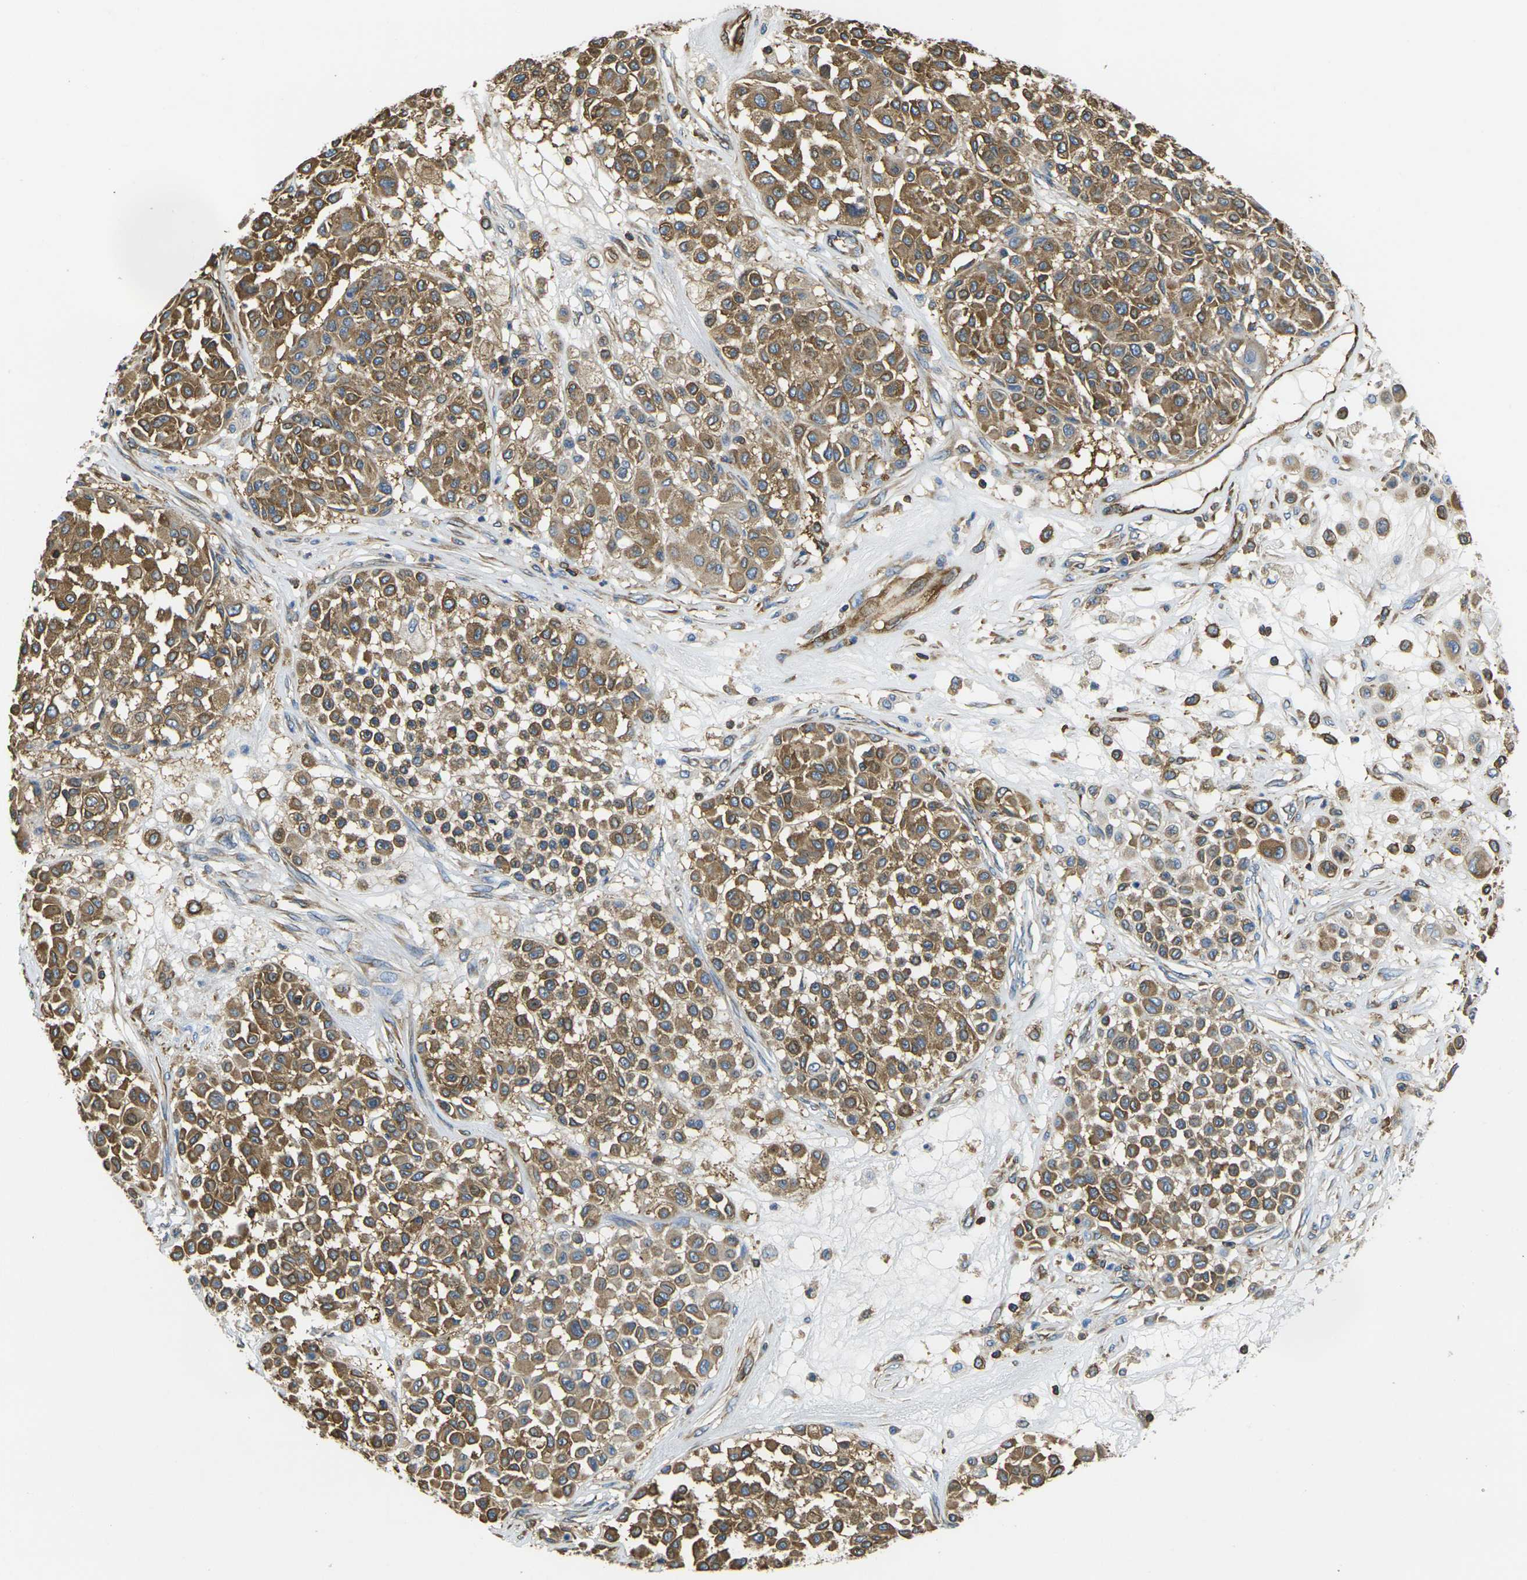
{"staining": {"intensity": "moderate", "quantity": ">75%", "location": "cytoplasmic/membranous"}, "tissue": "melanoma", "cell_type": "Tumor cells", "image_type": "cancer", "snomed": [{"axis": "morphology", "description": "Malignant melanoma, Metastatic site"}, {"axis": "topography", "description": "Soft tissue"}], "caption": "Immunohistochemical staining of malignant melanoma (metastatic site) reveals medium levels of moderate cytoplasmic/membranous protein positivity in about >75% of tumor cells.", "gene": "FAM110D", "patient": {"sex": "male", "age": 41}}